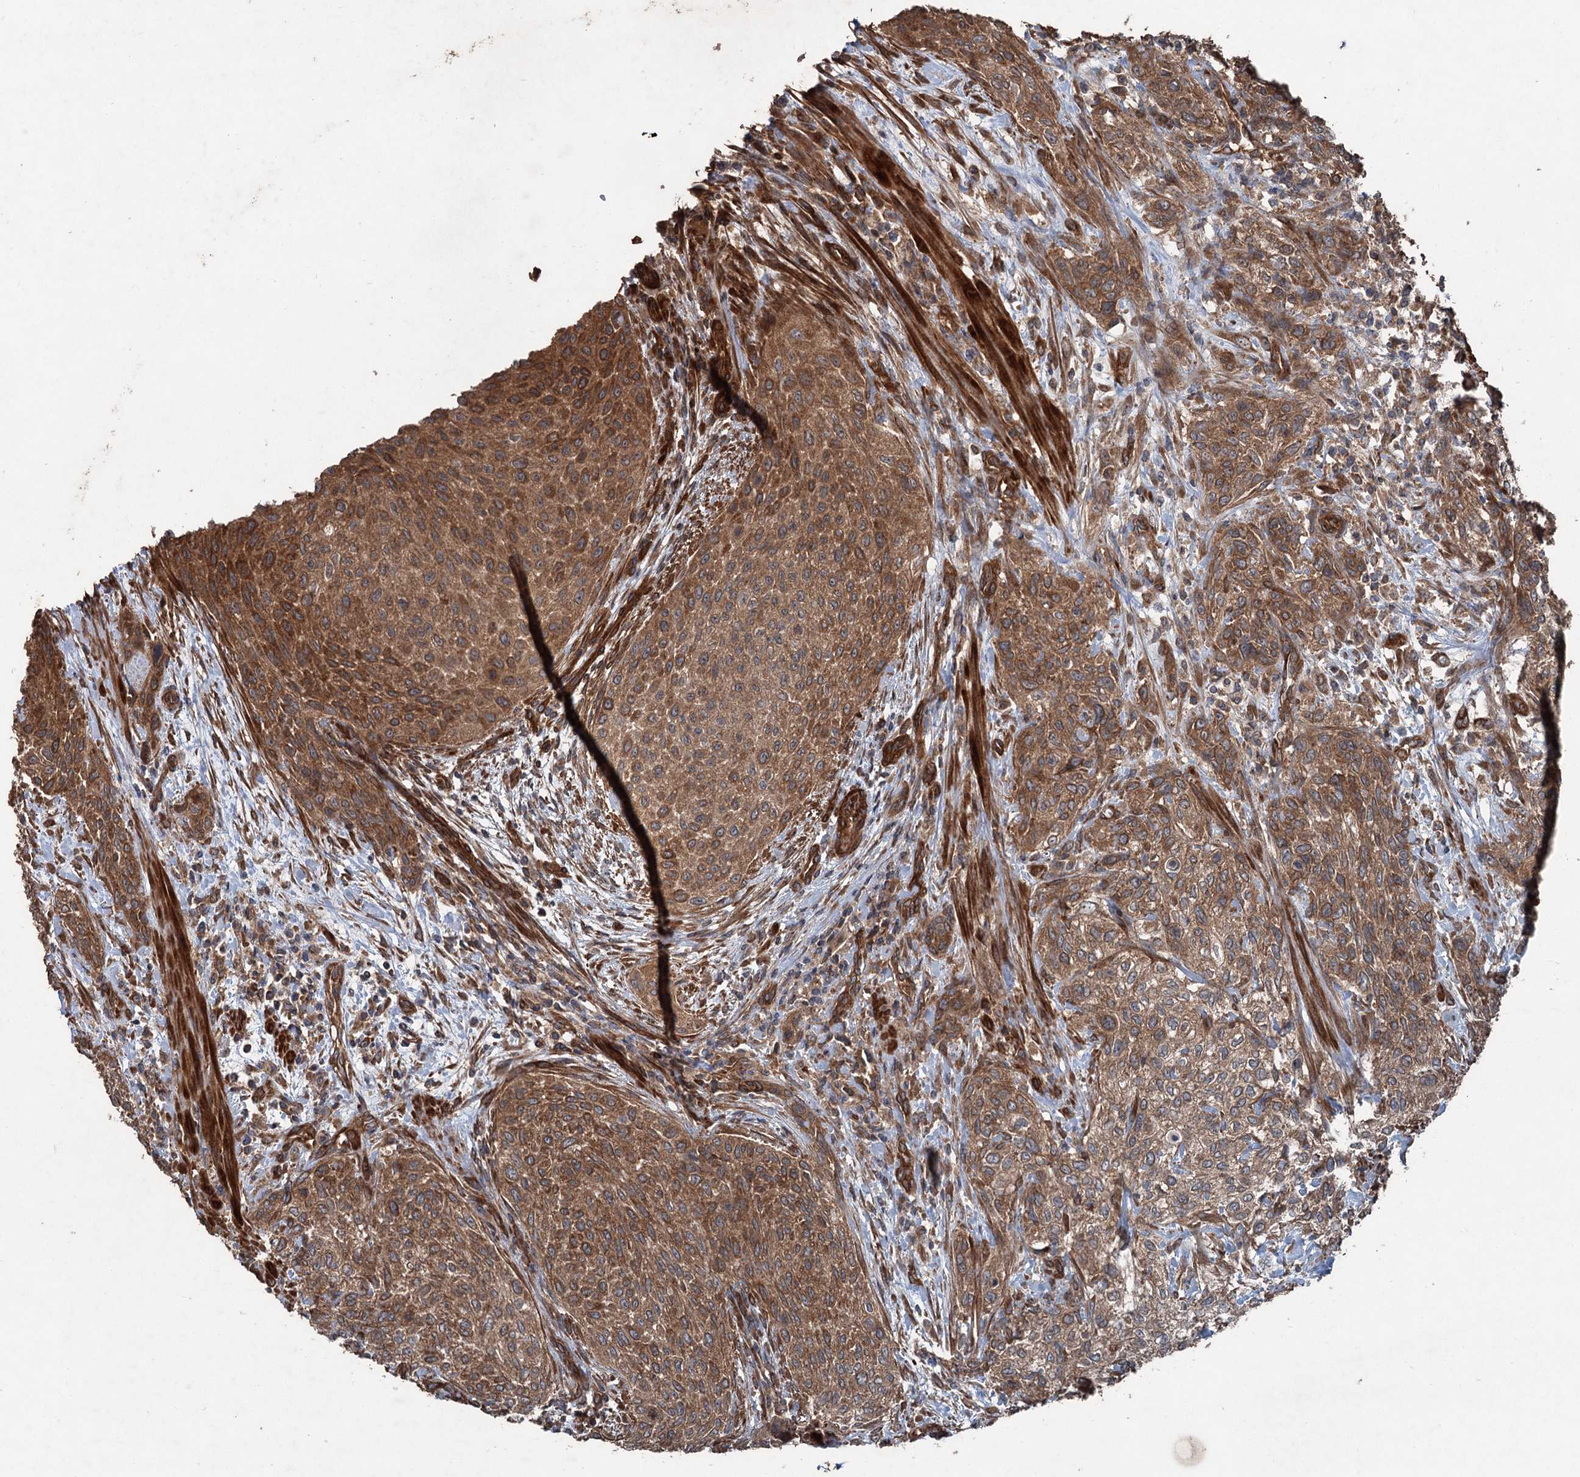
{"staining": {"intensity": "strong", "quantity": ">75%", "location": "cytoplasmic/membranous"}, "tissue": "urothelial cancer", "cell_type": "Tumor cells", "image_type": "cancer", "snomed": [{"axis": "morphology", "description": "Normal tissue, NOS"}, {"axis": "morphology", "description": "Urothelial carcinoma, NOS"}, {"axis": "topography", "description": "Urinary bladder"}, {"axis": "topography", "description": "Peripheral nerve tissue"}], "caption": "Immunohistochemical staining of human urothelial cancer displays strong cytoplasmic/membranous protein positivity in about >75% of tumor cells.", "gene": "RNF214", "patient": {"sex": "male", "age": 35}}